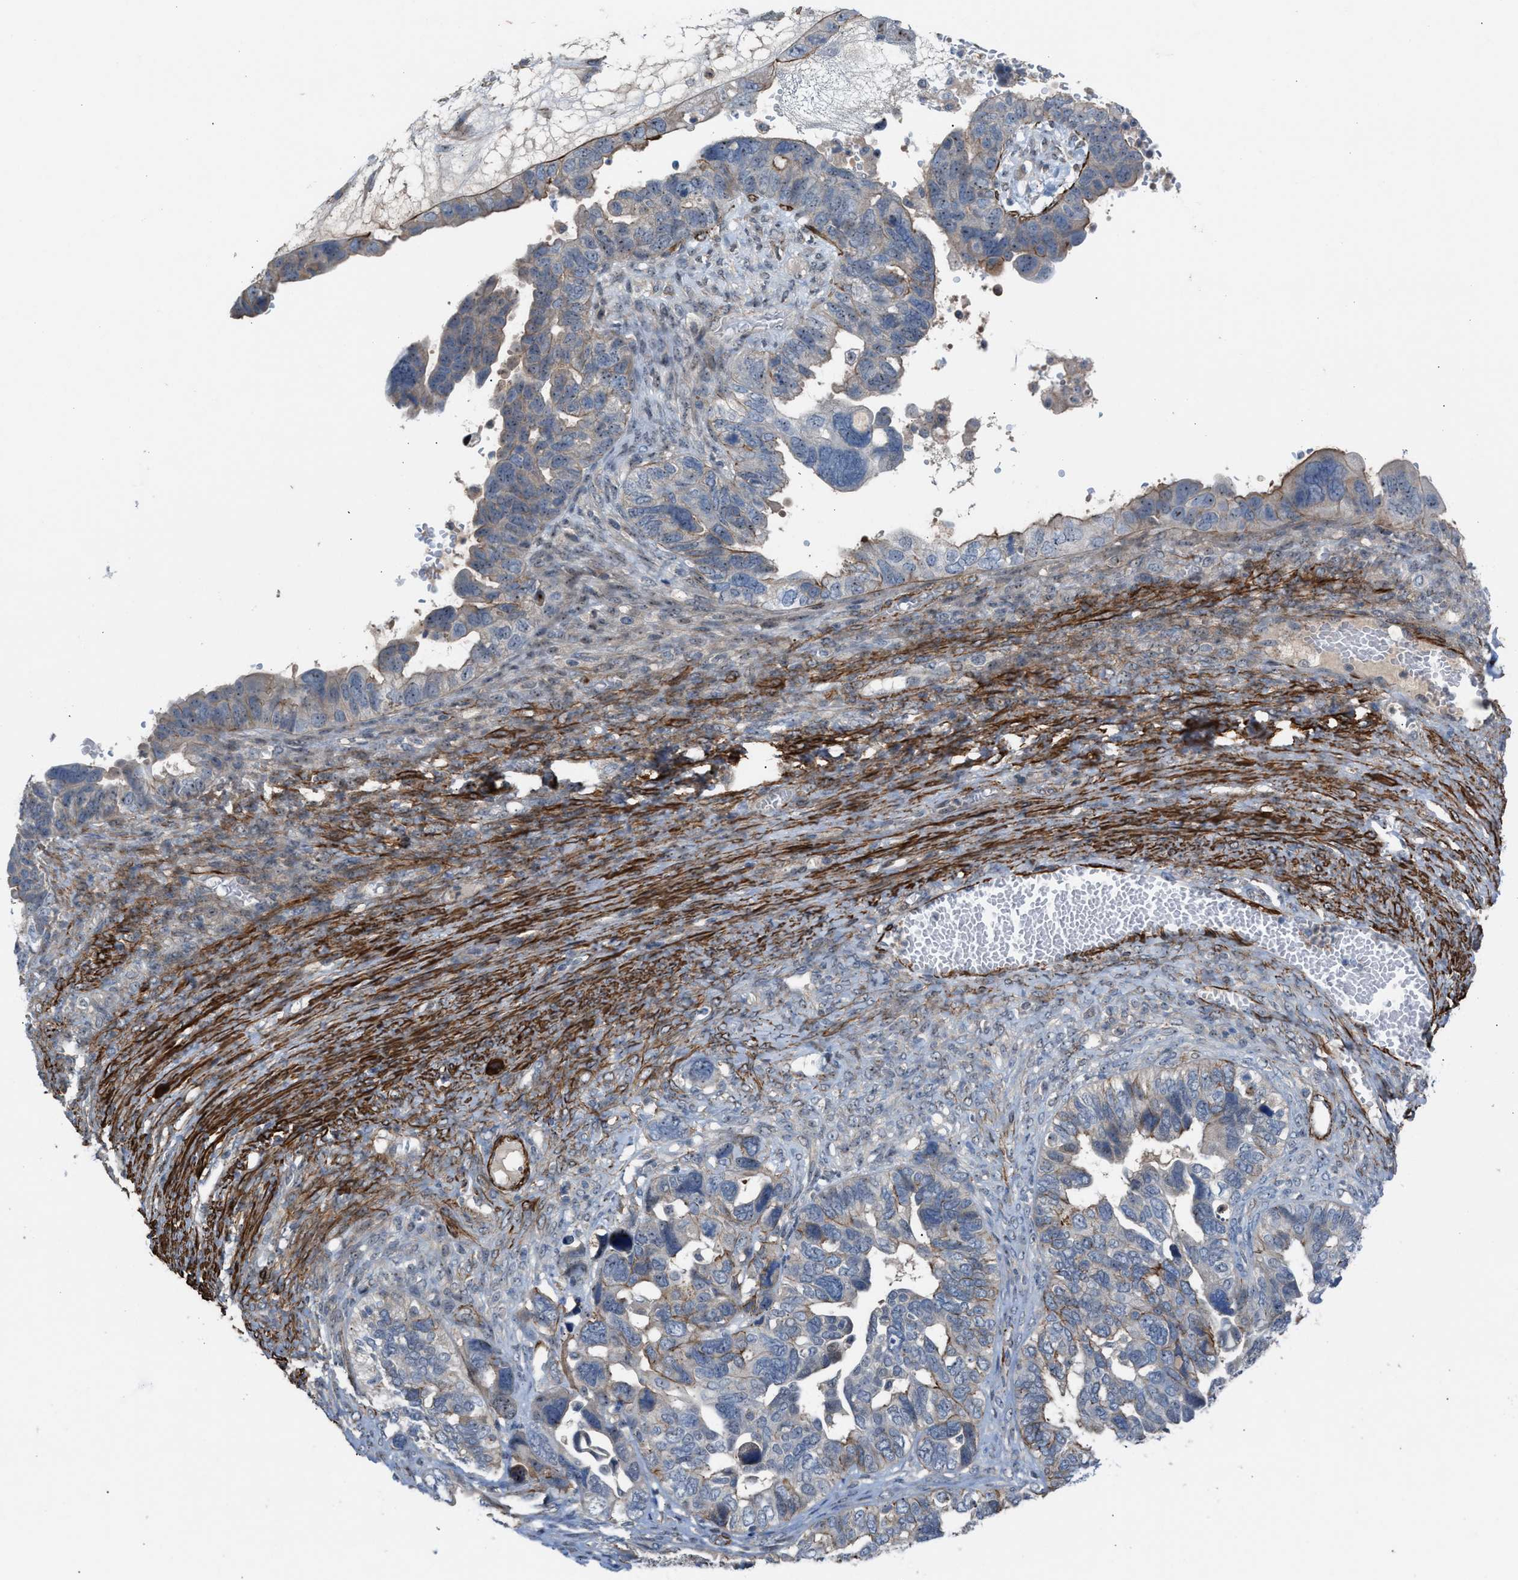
{"staining": {"intensity": "weak", "quantity": "<25%", "location": "cytoplasmic/membranous"}, "tissue": "ovarian cancer", "cell_type": "Tumor cells", "image_type": "cancer", "snomed": [{"axis": "morphology", "description": "Cystadenocarcinoma, serous, NOS"}, {"axis": "topography", "description": "Ovary"}], "caption": "This is a photomicrograph of immunohistochemistry (IHC) staining of ovarian serous cystadenocarcinoma, which shows no expression in tumor cells. (DAB immunohistochemistry visualized using brightfield microscopy, high magnification).", "gene": "NQO2", "patient": {"sex": "female", "age": 79}}